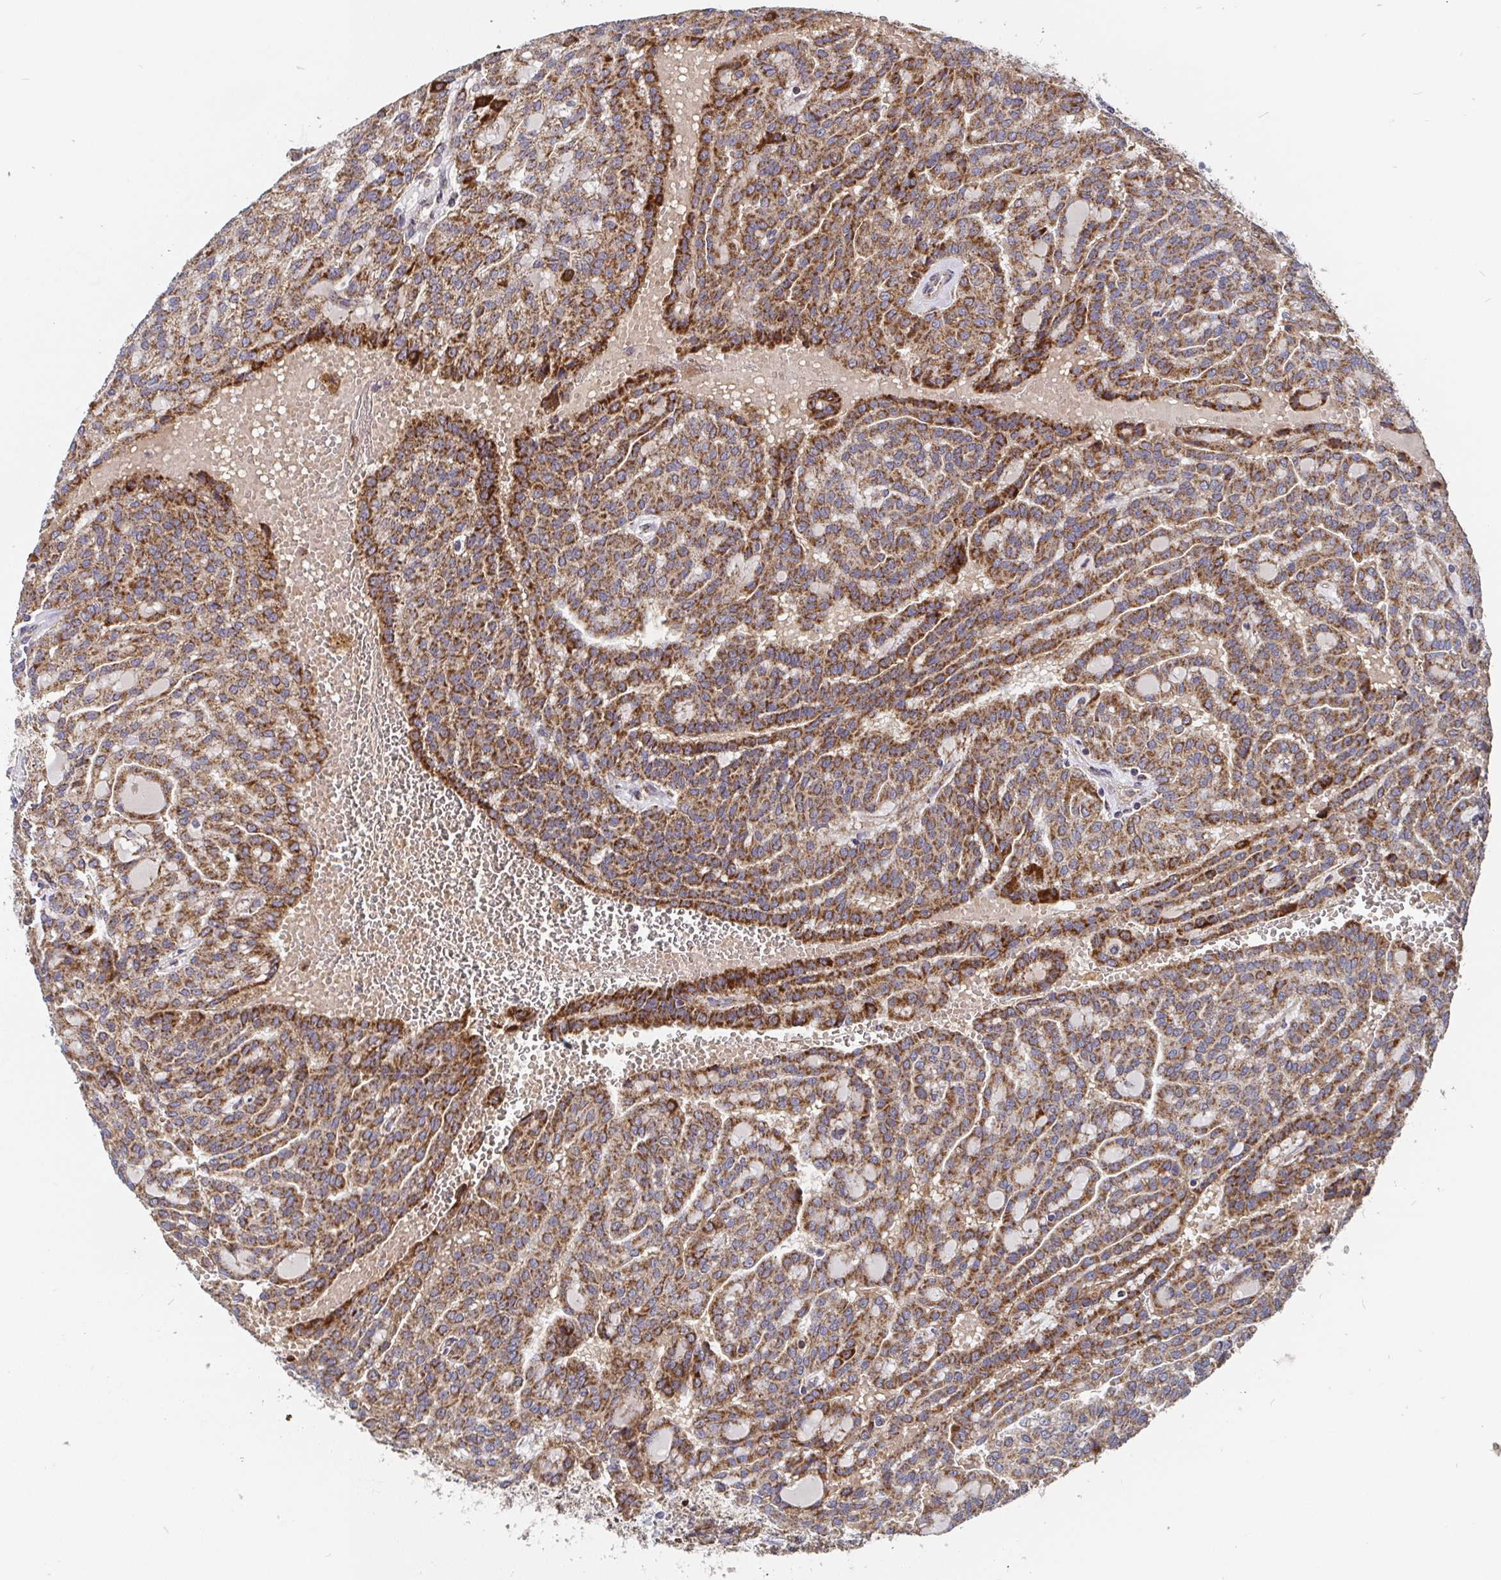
{"staining": {"intensity": "moderate", "quantity": ">75%", "location": "cytoplasmic/membranous"}, "tissue": "renal cancer", "cell_type": "Tumor cells", "image_type": "cancer", "snomed": [{"axis": "morphology", "description": "Adenocarcinoma, NOS"}, {"axis": "topography", "description": "Kidney"}], "caption": "Protein expression by IHC reveals moderate cytoplasmic/membranous expression in about >75% of tumor cells in renal cancer (adenocarcinoma).", "gene": "PDF", "patient": {"sex": "male", "age": 63}}